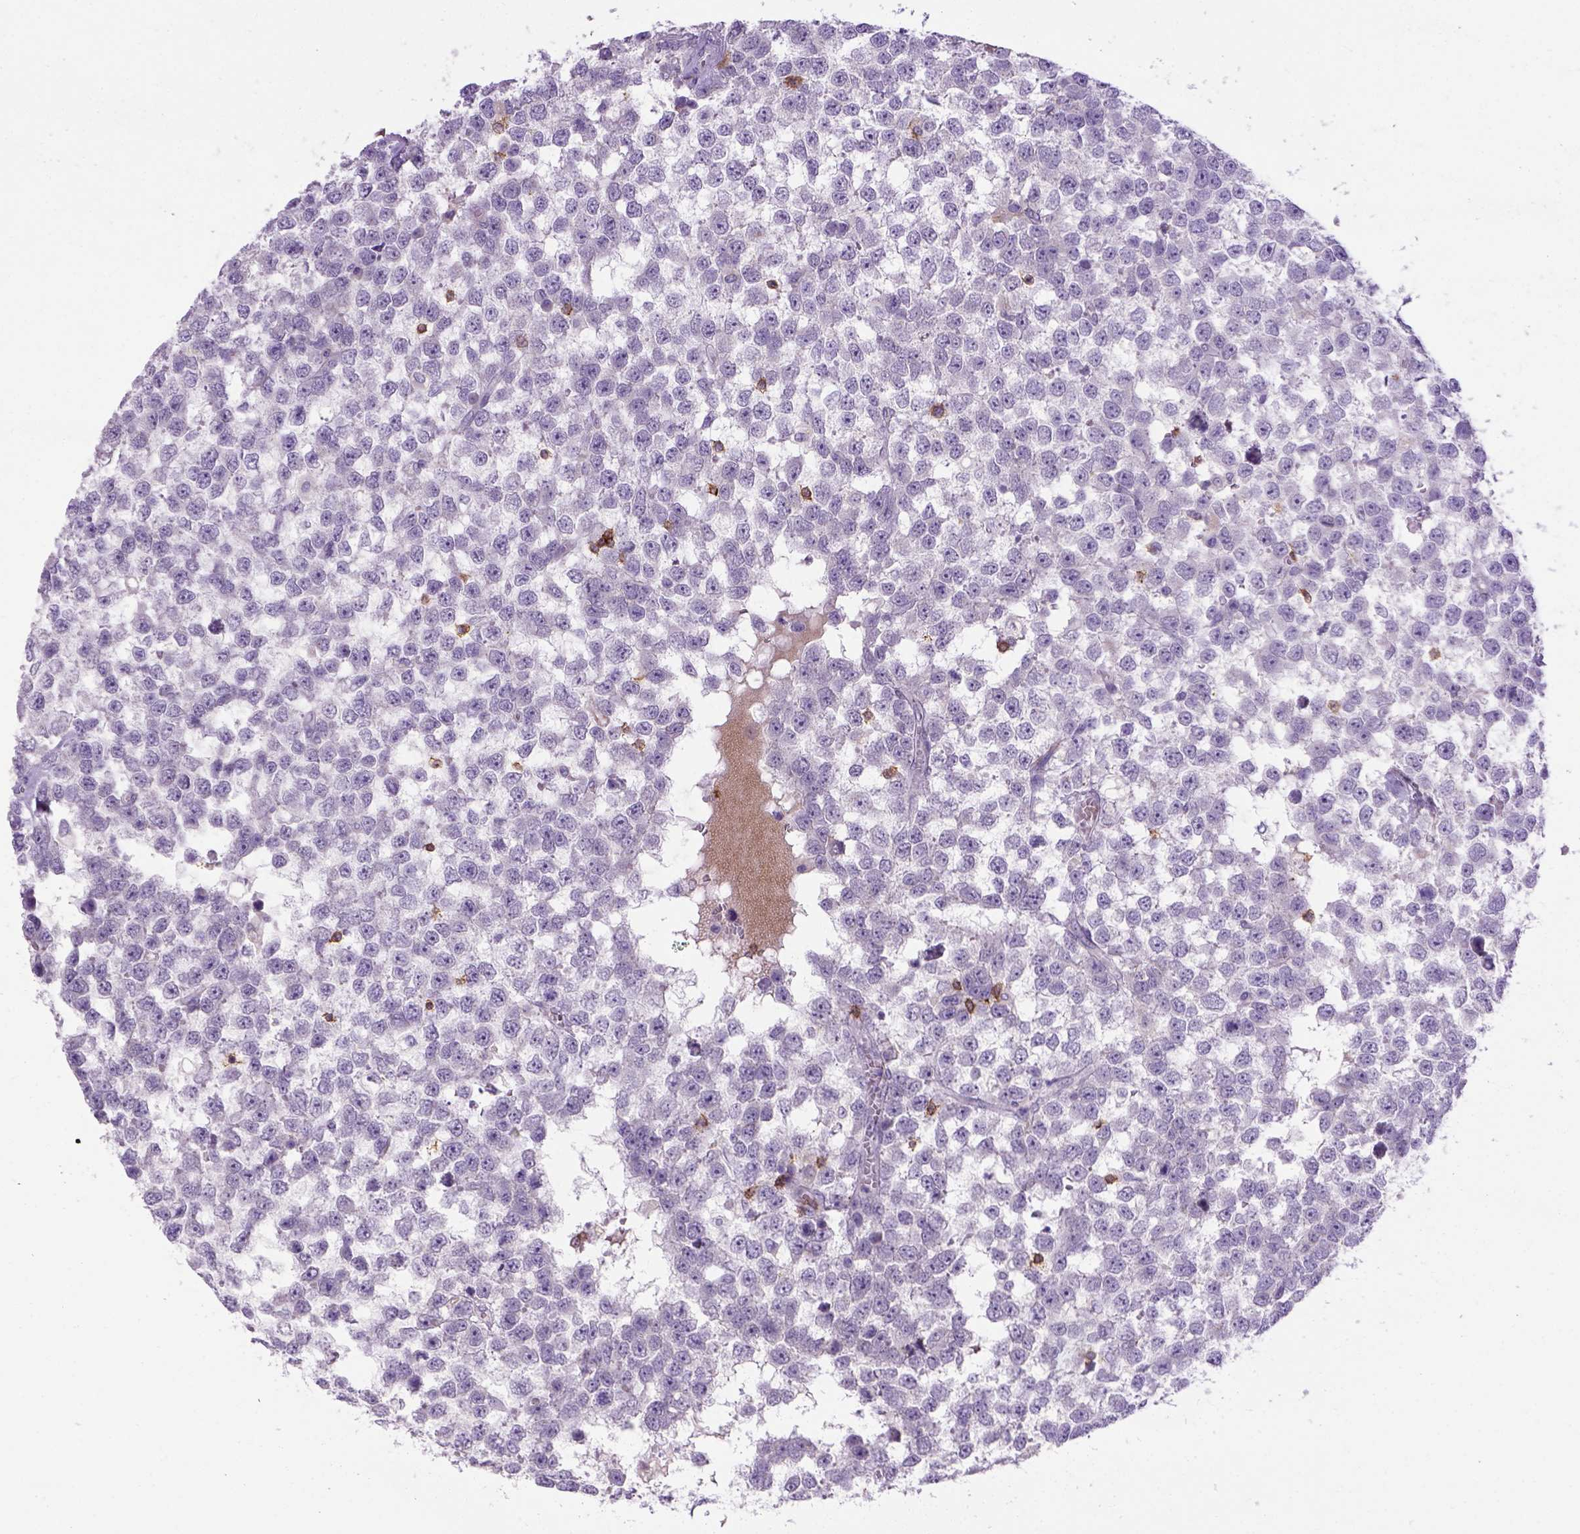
{"staining": {"intensity": "negative", "quantity": "none", "location": "none"}, "tissue": "testis cancer", "cell_type": "Tumor cells", "image_type": "cancer", "snomed": [{"axis": "morphology", "description": "Normal tissue, NOS"}, {"axis": "morphology", "description": "Seminoma, NOS"}, {"axis": "topography", "description": "Testis"}, {"axis": "topography", "description": "Epididymis"}], "caption": "Testis cancer was stained to show a protein in brown. There is no significant expression in tumor cells. (DAB (3,3'-diaminobenzidine) immunohistochemistry (IHC), high magnification).", "gene": "CD3E", "patient": {"sex": "male", "age": 34}}